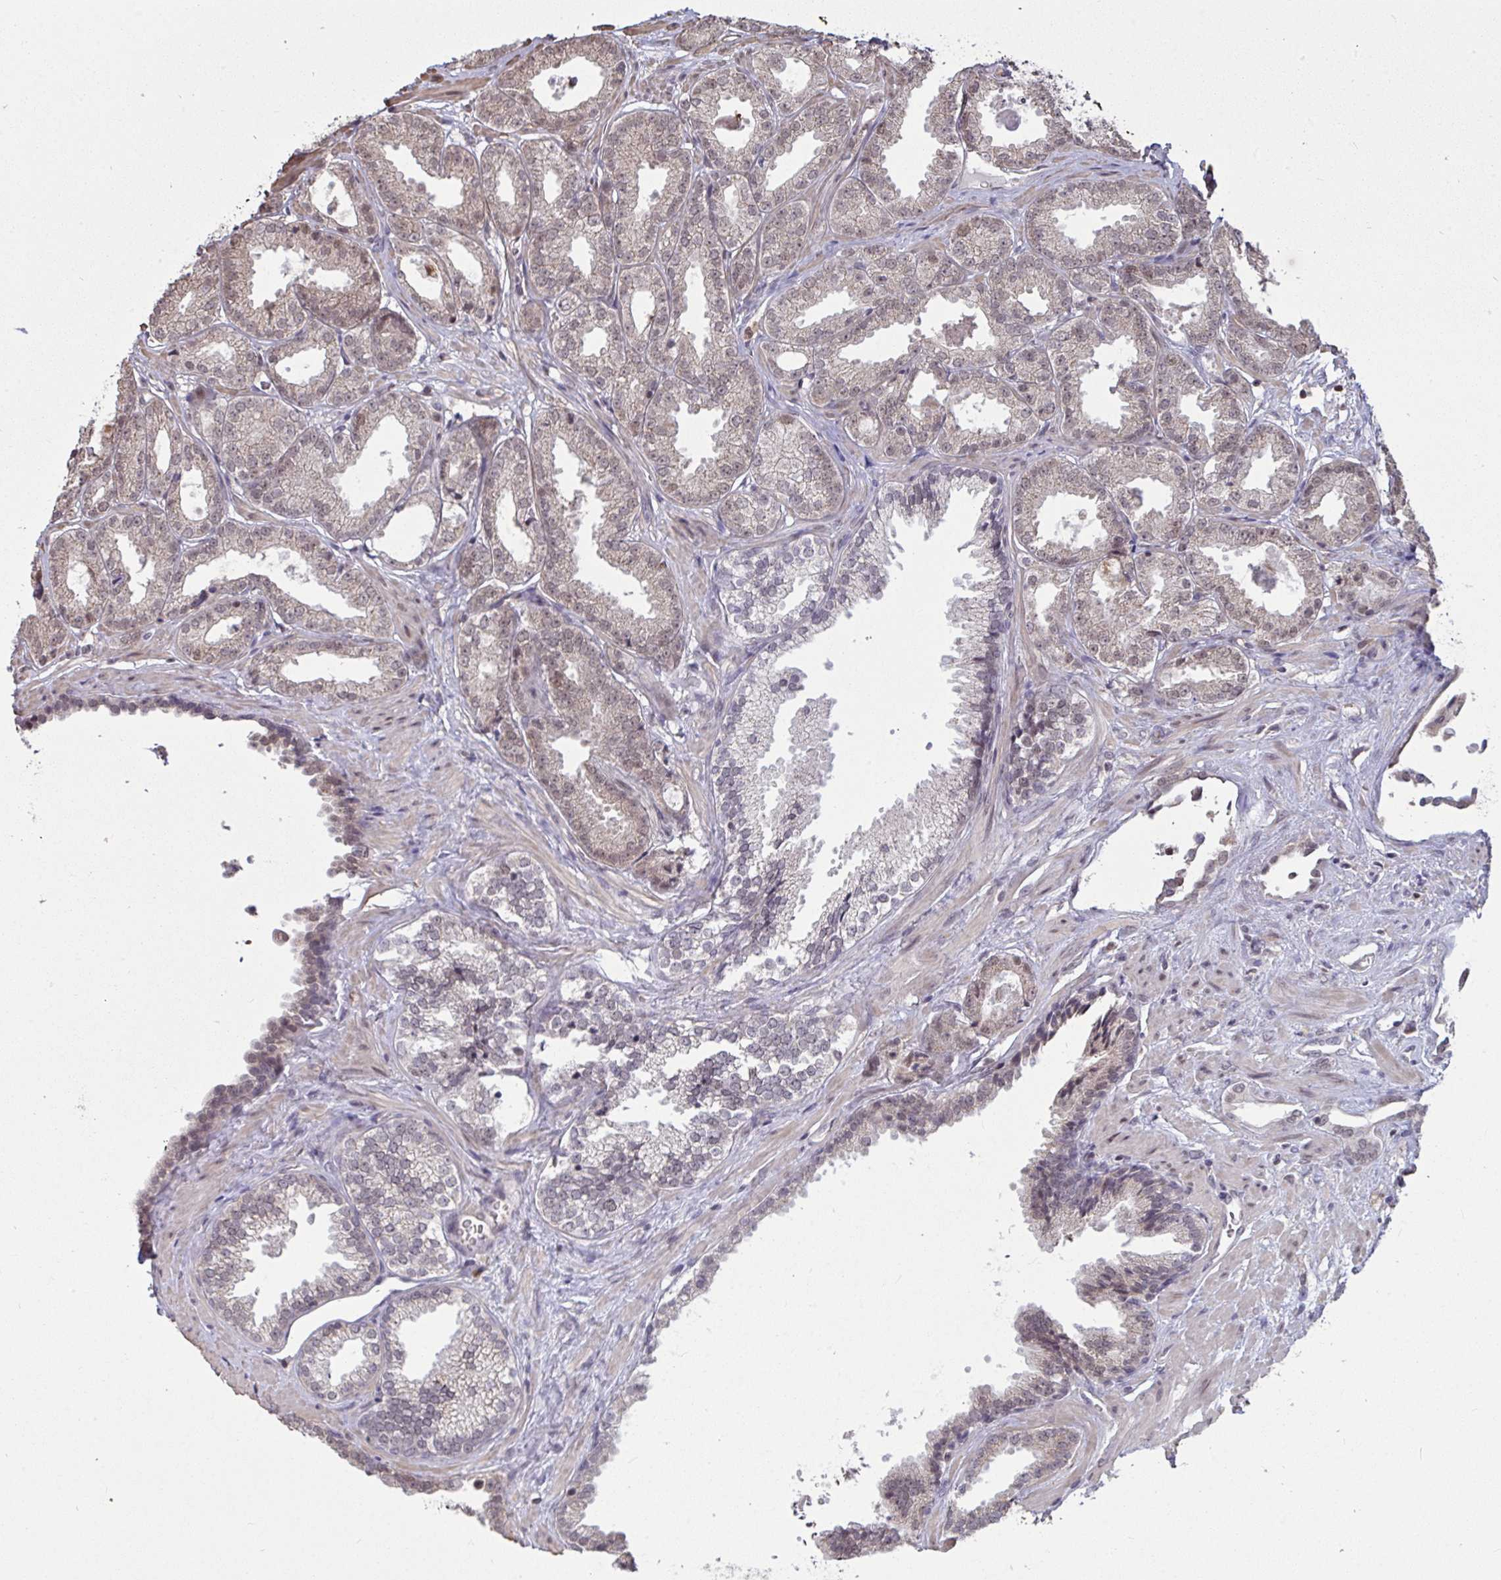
{"staining": {"intensity": "weak", "quantity": "25%-75%", "location": "cytoplasmic/membranous,nuclear"}, "tissue": "prostate cancer", "cell_type": "Tumor cells", "image_type": "cancer", "snomed": [{"axis": "morphology", "description": "Adenocarcinoma, Low grade"}, {"axis": "topography", "description": "Prostate"}], "caption": "Protein staining by IHC shows weak cytoplasmic/membranous and nuclear staining in approximately 25%-75% of tumor cells in prostate cancer. The protein of interest is stained brown, and the nuclei are stained in blue (DAB (3,3'-diaminobenzidine) IHC with brightfield microscopy, high magnification).", "gene": "SAP30", "patient": {"sex": "male", "age": 67}}